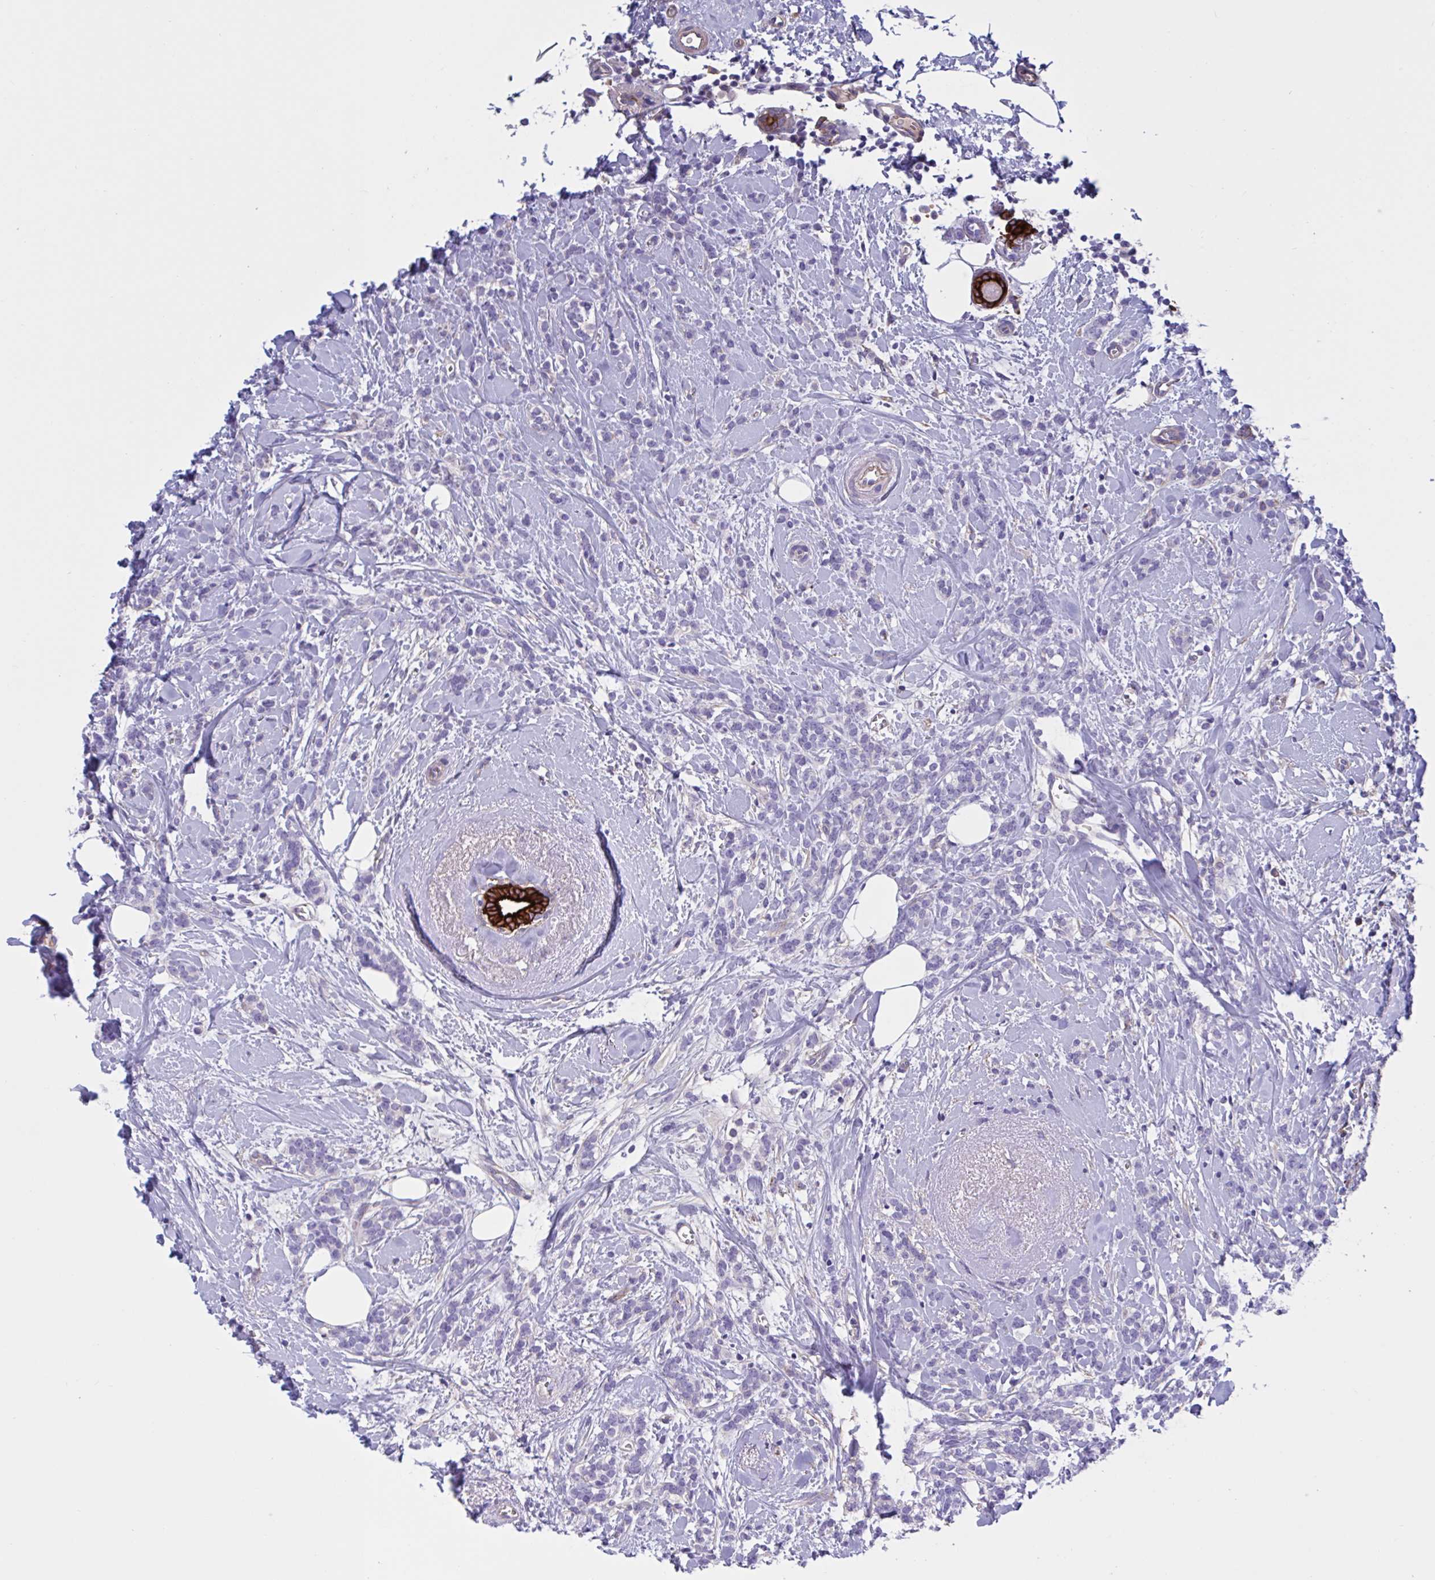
{"staining": {"intensity": "negative", "quantity": "none", "location": "none"}, "tissue": "breast cancer", "cell_type": "Tumor cells", "image_type": "cancer", "snomed": [{"axis": "morphology", "description": "Lobular carcinoma"}, {"axis": "topography", "description": "Breast"}], "caption": "Micrograph shows no significant protein positivity in tumor cells of lobular carcinoma (breast).", "gene": "SLC66A1", "patient": {"sex": "female", "age": 59}}